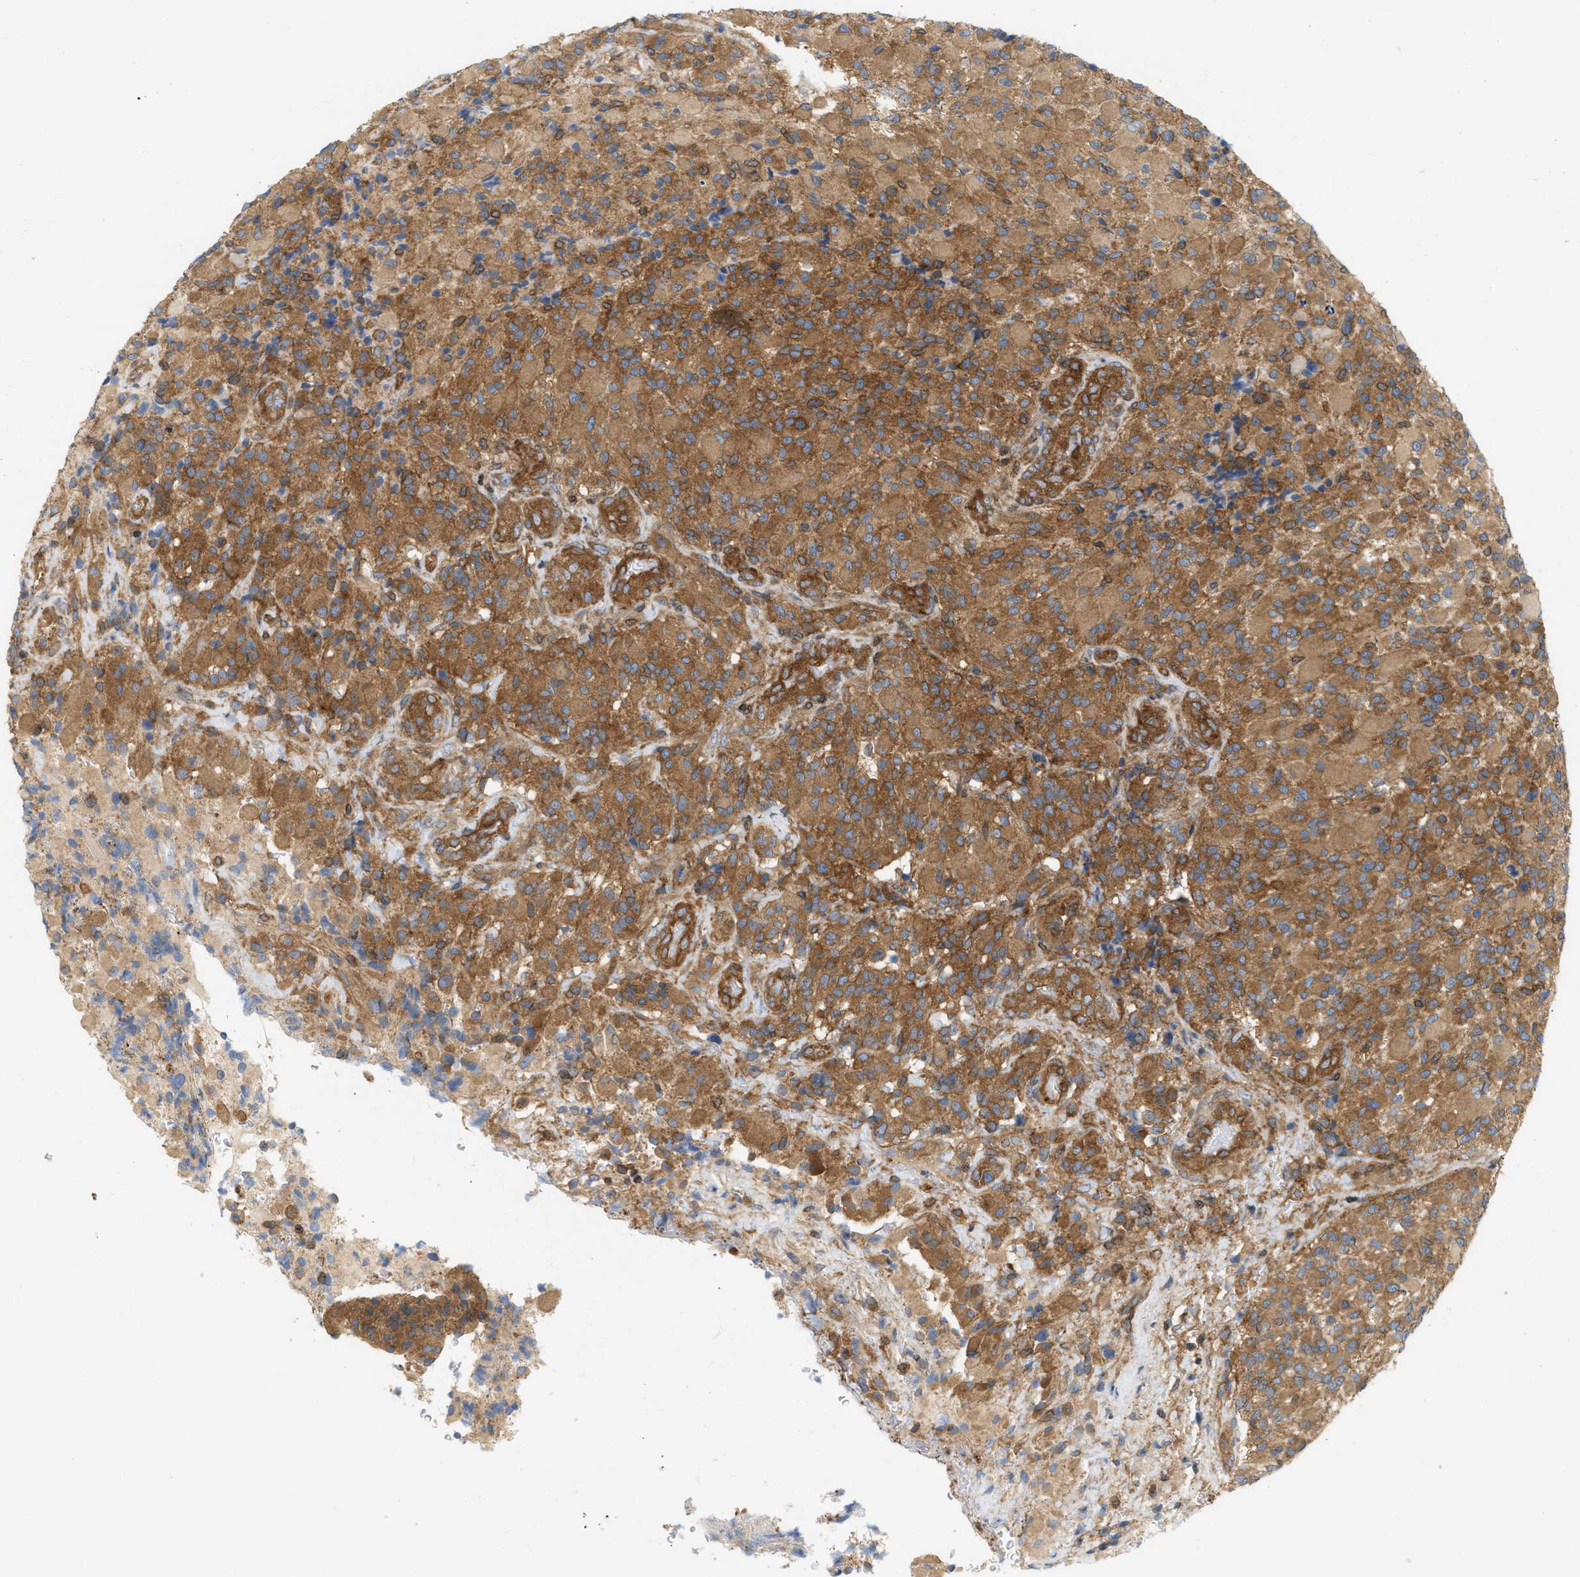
{"staining": {"intensity": "strong", "quantity": ">75%", "location": "cytoplasmic/membranous"}, "tissue": "glioma", "cell_type": "Tumor cells", "image_type": "cancer", "snomed": [{"axis": "morphology", "description": "Glioma, malignant, High grade"}, {"axis": "topography", "description": "Brain"}], "caption": "Protein analysis of malignant glioma (high-grade) tissue demonstrates strong cytoplasmic/membranous expression in about >75% of tumor cells. (Brightfield microscopy of DAB IHC at high magnification).", "gene": "STRN", "patient": {"sex": "male", "age": 71}}